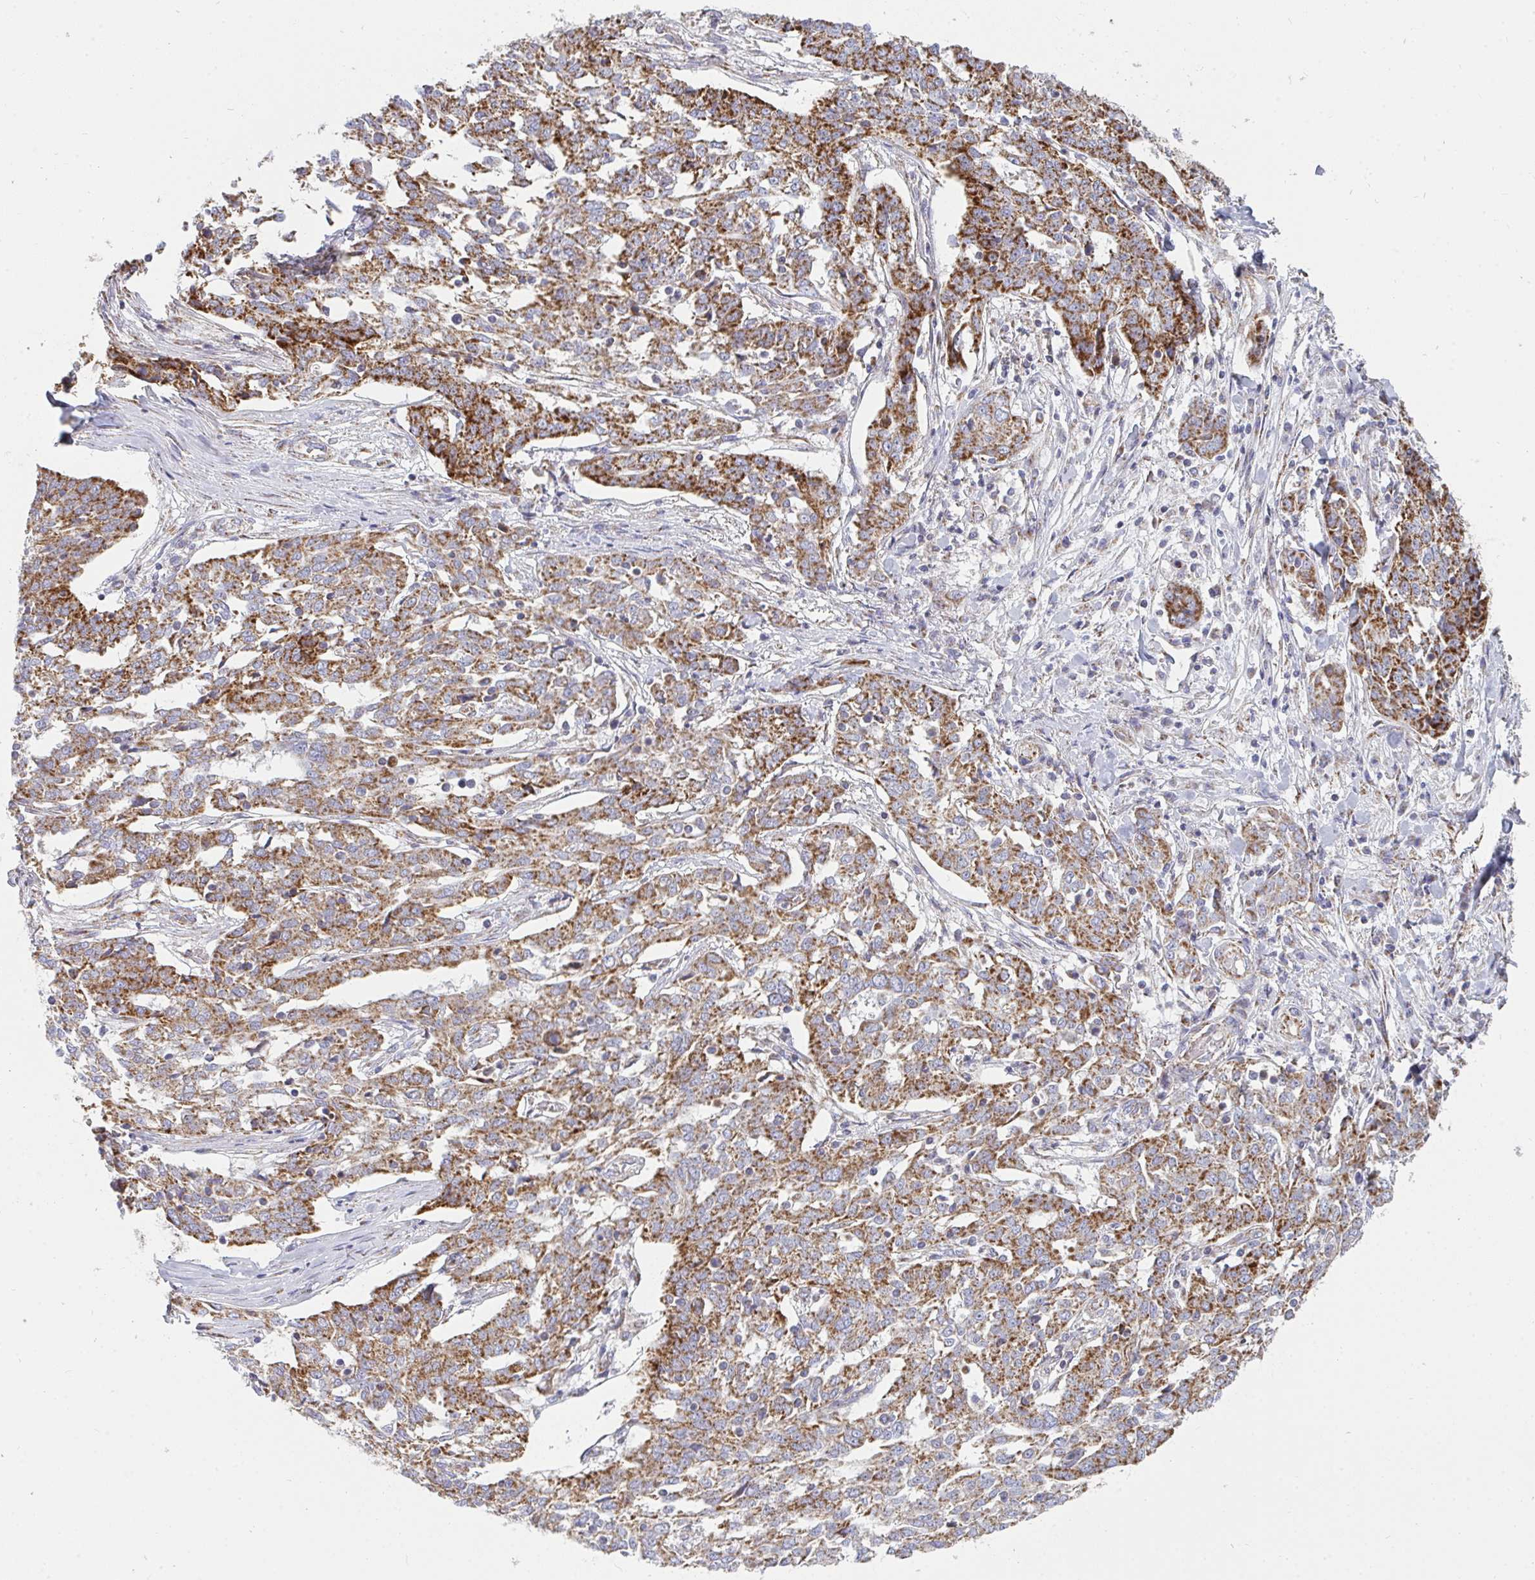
{"staining": {"intensity": "moderate", "quantity": ">75%", "location": "cytoplasmic/membranous"}, "tissue": "ovarian cancer", "cell_type": "Tumor cells", "image_type": "cancer", "snomed": [{"axis": "morphology", "description": "Cystadenocarcinoma, serous, NOS"}, {"axis": "topography", "description": "Ovary"}], "caption": "Ovarian cancer (serous cystadenocarcinoma) stained for a protein shows moderate cytoplasmic/membranous positivity in tumor cells.", "gene": "FAHD1", "patient": {"sex": "female", "age": 67}}